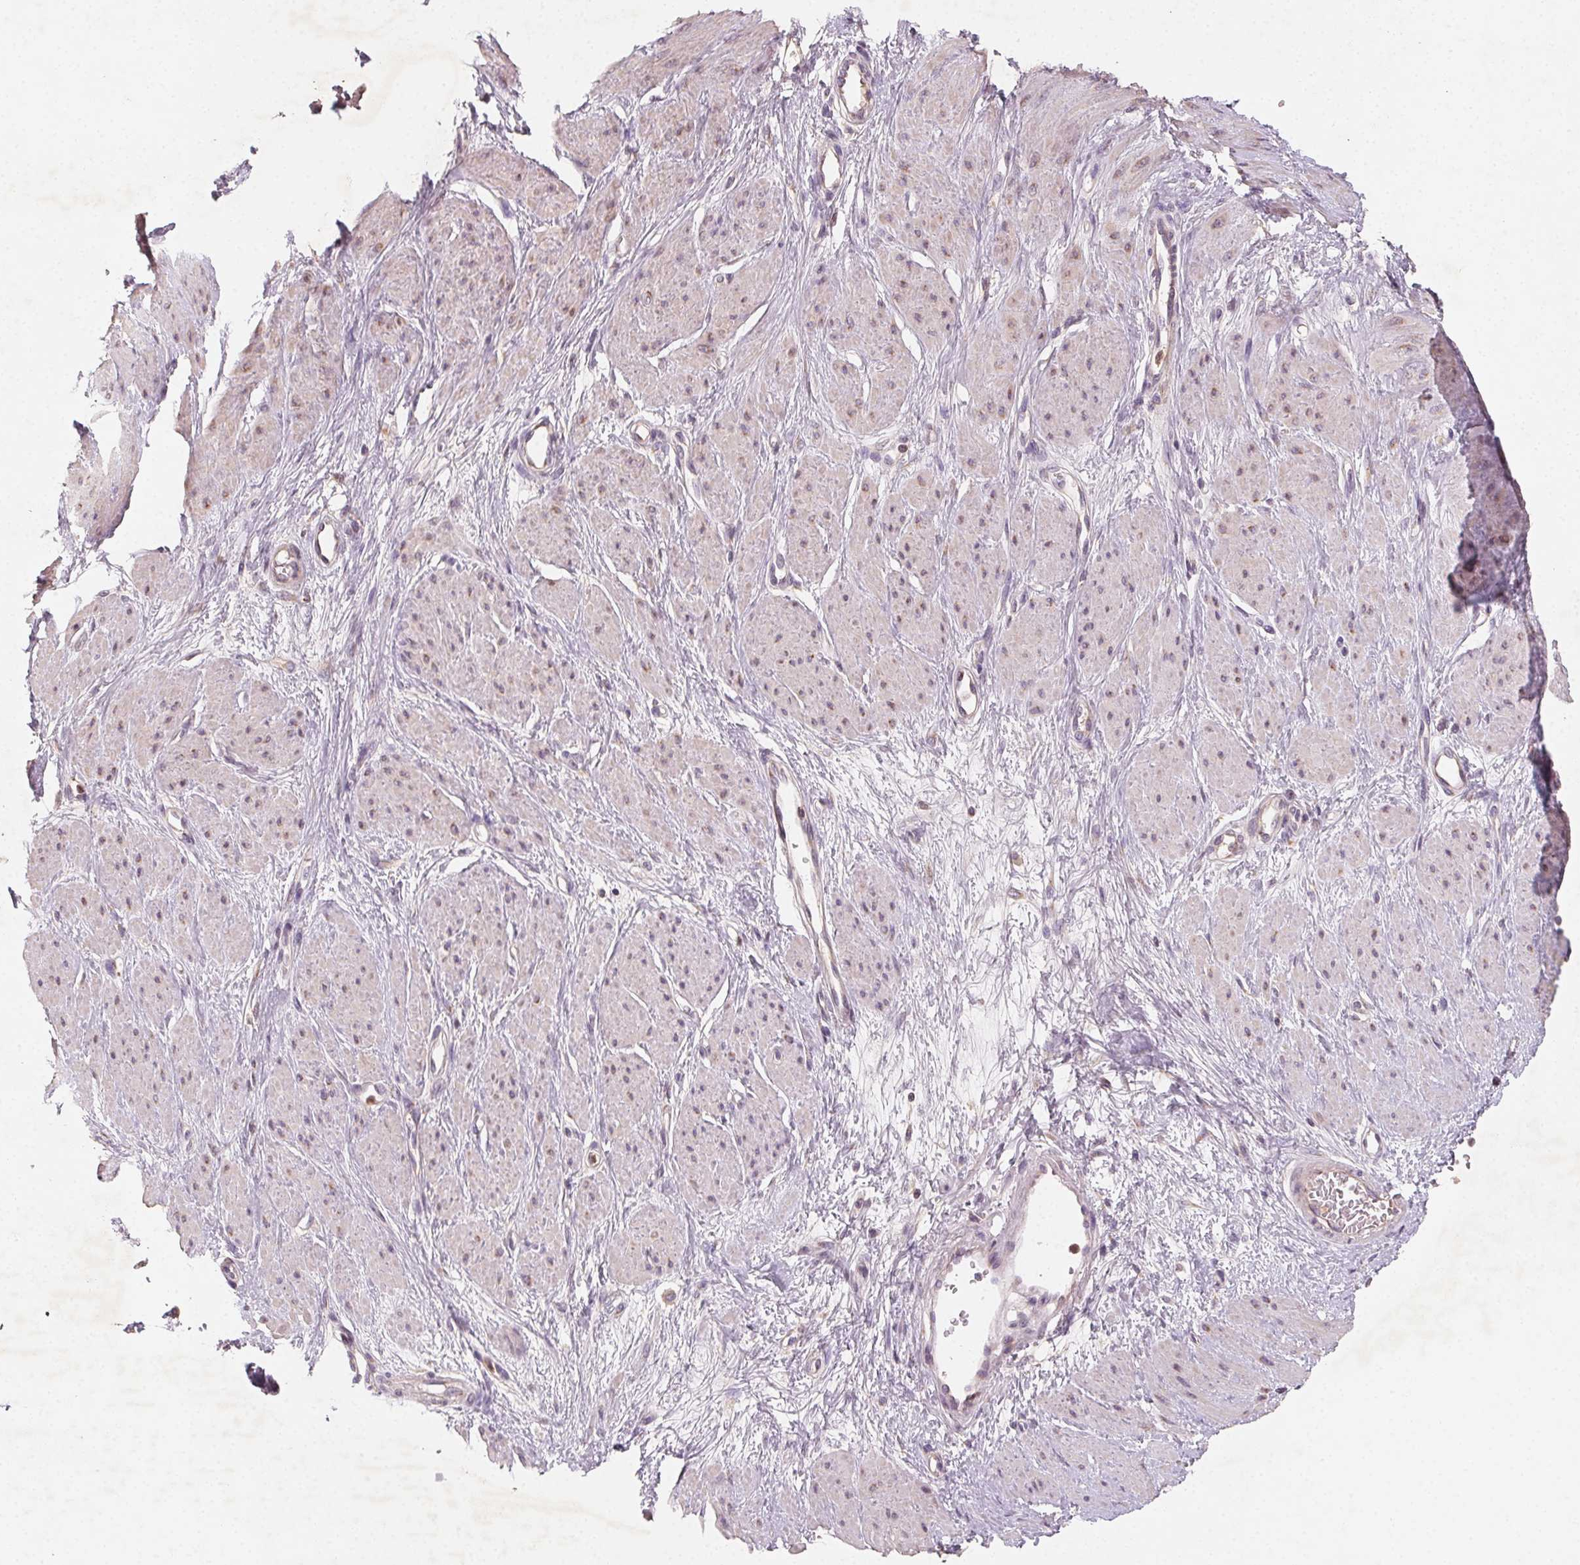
{"staining": {"intensity": "weak", "quantity": "<25%", "location": "cytoplasmic/membranous"}, "tissue": "smooth muscle", "cell_type": "Smooth muscle cells", "image_type": "normal", "snomed": [{"axis": "morphology", "description": "Normal tissue, NOS"}, {"axis": "topography", "description": "Smooth muscle"}, {"axis": "topography", "description": "Uterus"}], "caption": "Immunohistochemical staining of unremarkable human smooth muscle reveals no significant positivity in smooth muscle cells.", "gene": "AP1S1", "patient": {"sex": "female", "age": 39}}